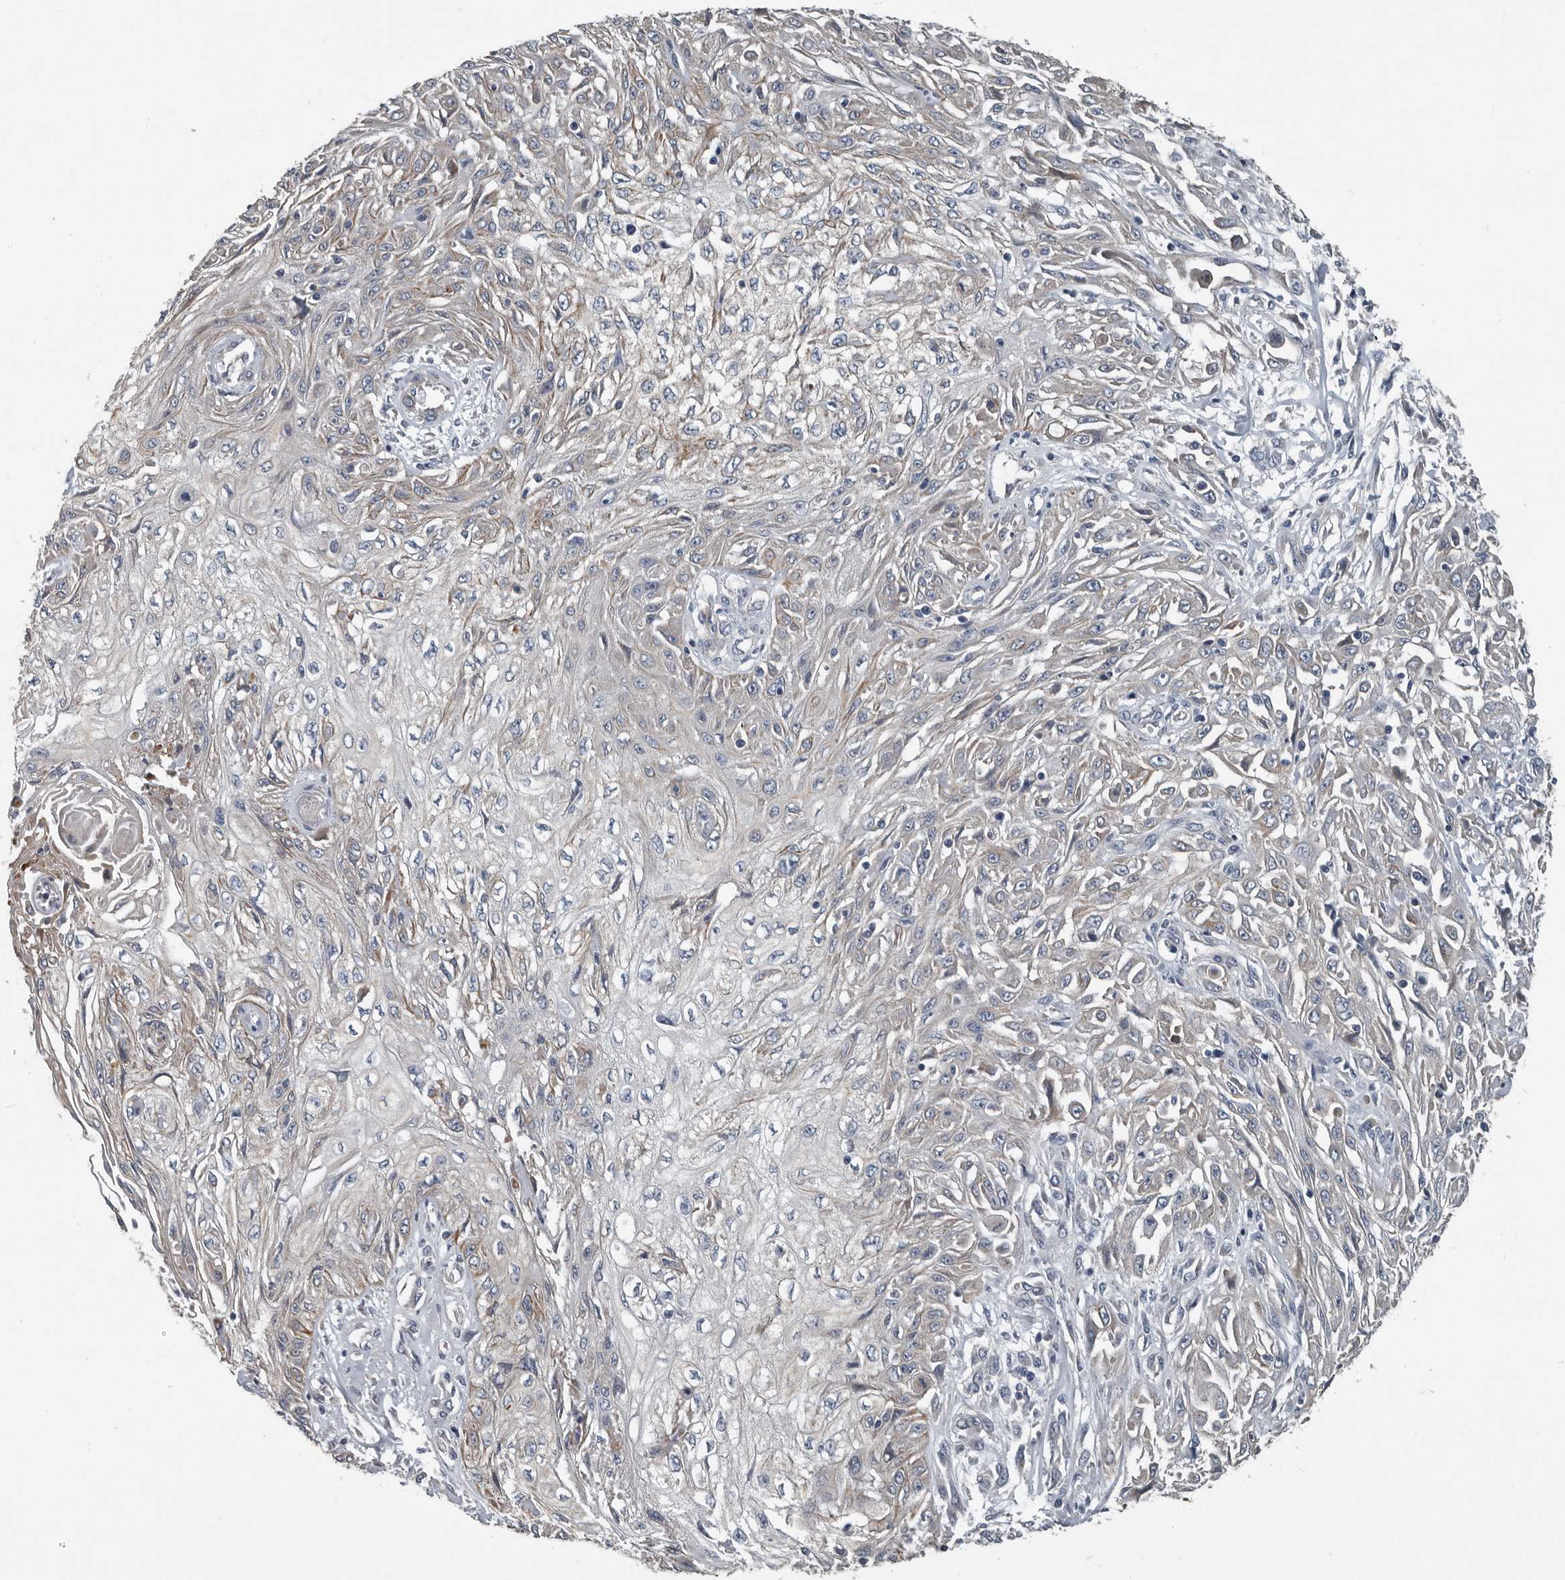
{"staining": {"intensity": "weak", "quantity": "<25%", "location": "cytoplasmic/membranous"}, "tissue": "skin cancer", "cell_type": "Tumor cells", "image_type": "cancer", "snomed": [{"axis": "morphology", "description": "Squamous cell carcinoma, NOS"}, {"axis": "morphology", "description": "Squamous cell carcinoma, metastatic, NOS"}, {"axis": "topography", "description": "Skin"}, {"axis": "topography", "description": "Lymph node"}], "caption": "This histopathology image is of skin cancer stained with immunohistochemistry to label a protein in brown with the nuclei are counter-stained blue. There is no expression in tumor cells.", "gene": "DPY19L4", "patient": {"sex": "male", "age": 75}}